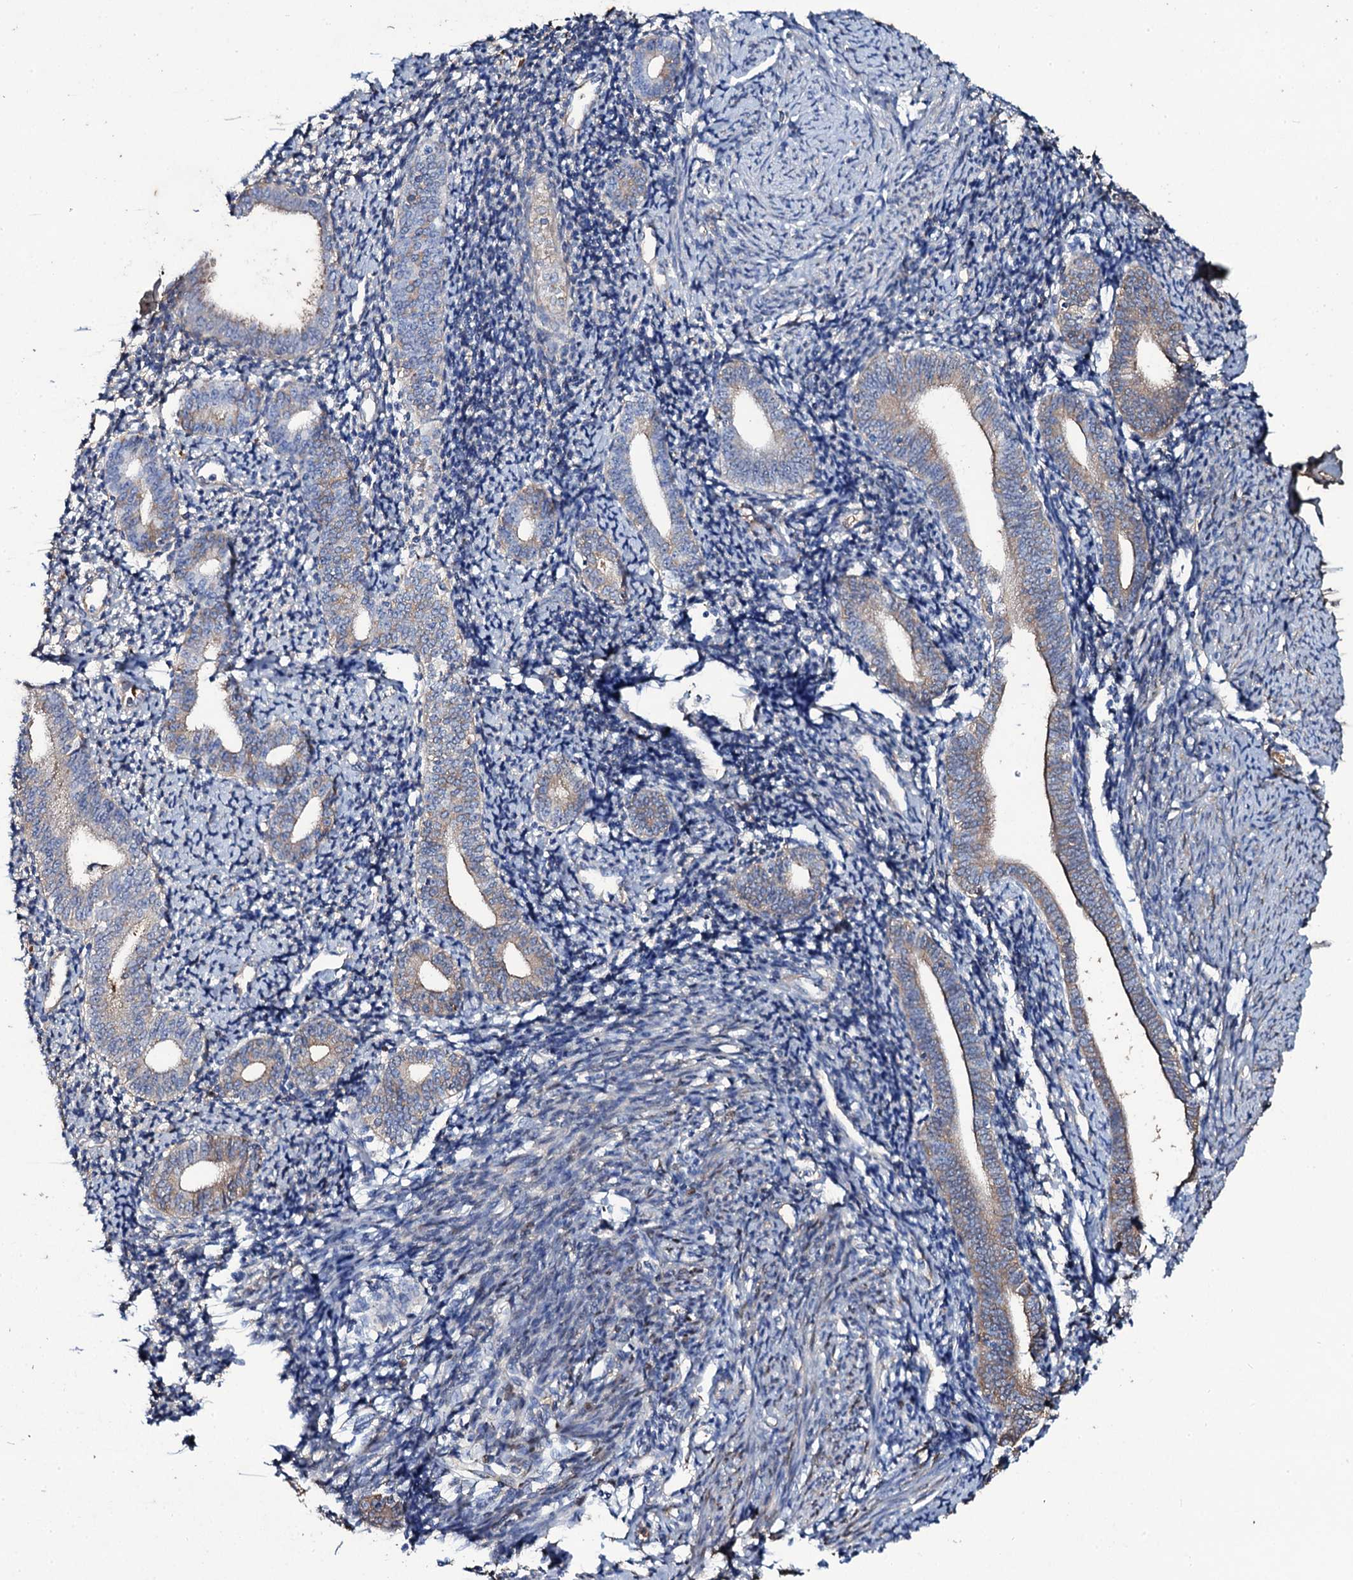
{"staining": {"intensity": "weak", "quantity": "25%-75%", "location": "cytoplasmic/membranous"}, "tissue": "endometrium", "cell_type": "Cells in endometrial stroma", "image_type": "normal", "snomed": [{"axis": "morphology", "description": "Normal tissue, NOS"}, {"axis": "topography", "description": "Endometrium"}], "caption": "Approximately 25%-75% of cells in endometrial stroma in normal human endometrium reveal weak cytoplasmic/membranous protein expression as visualized by brown immunohistochemical staining.", "gene": "EDN1", "patient": {"sex": "female", "age": 56}}